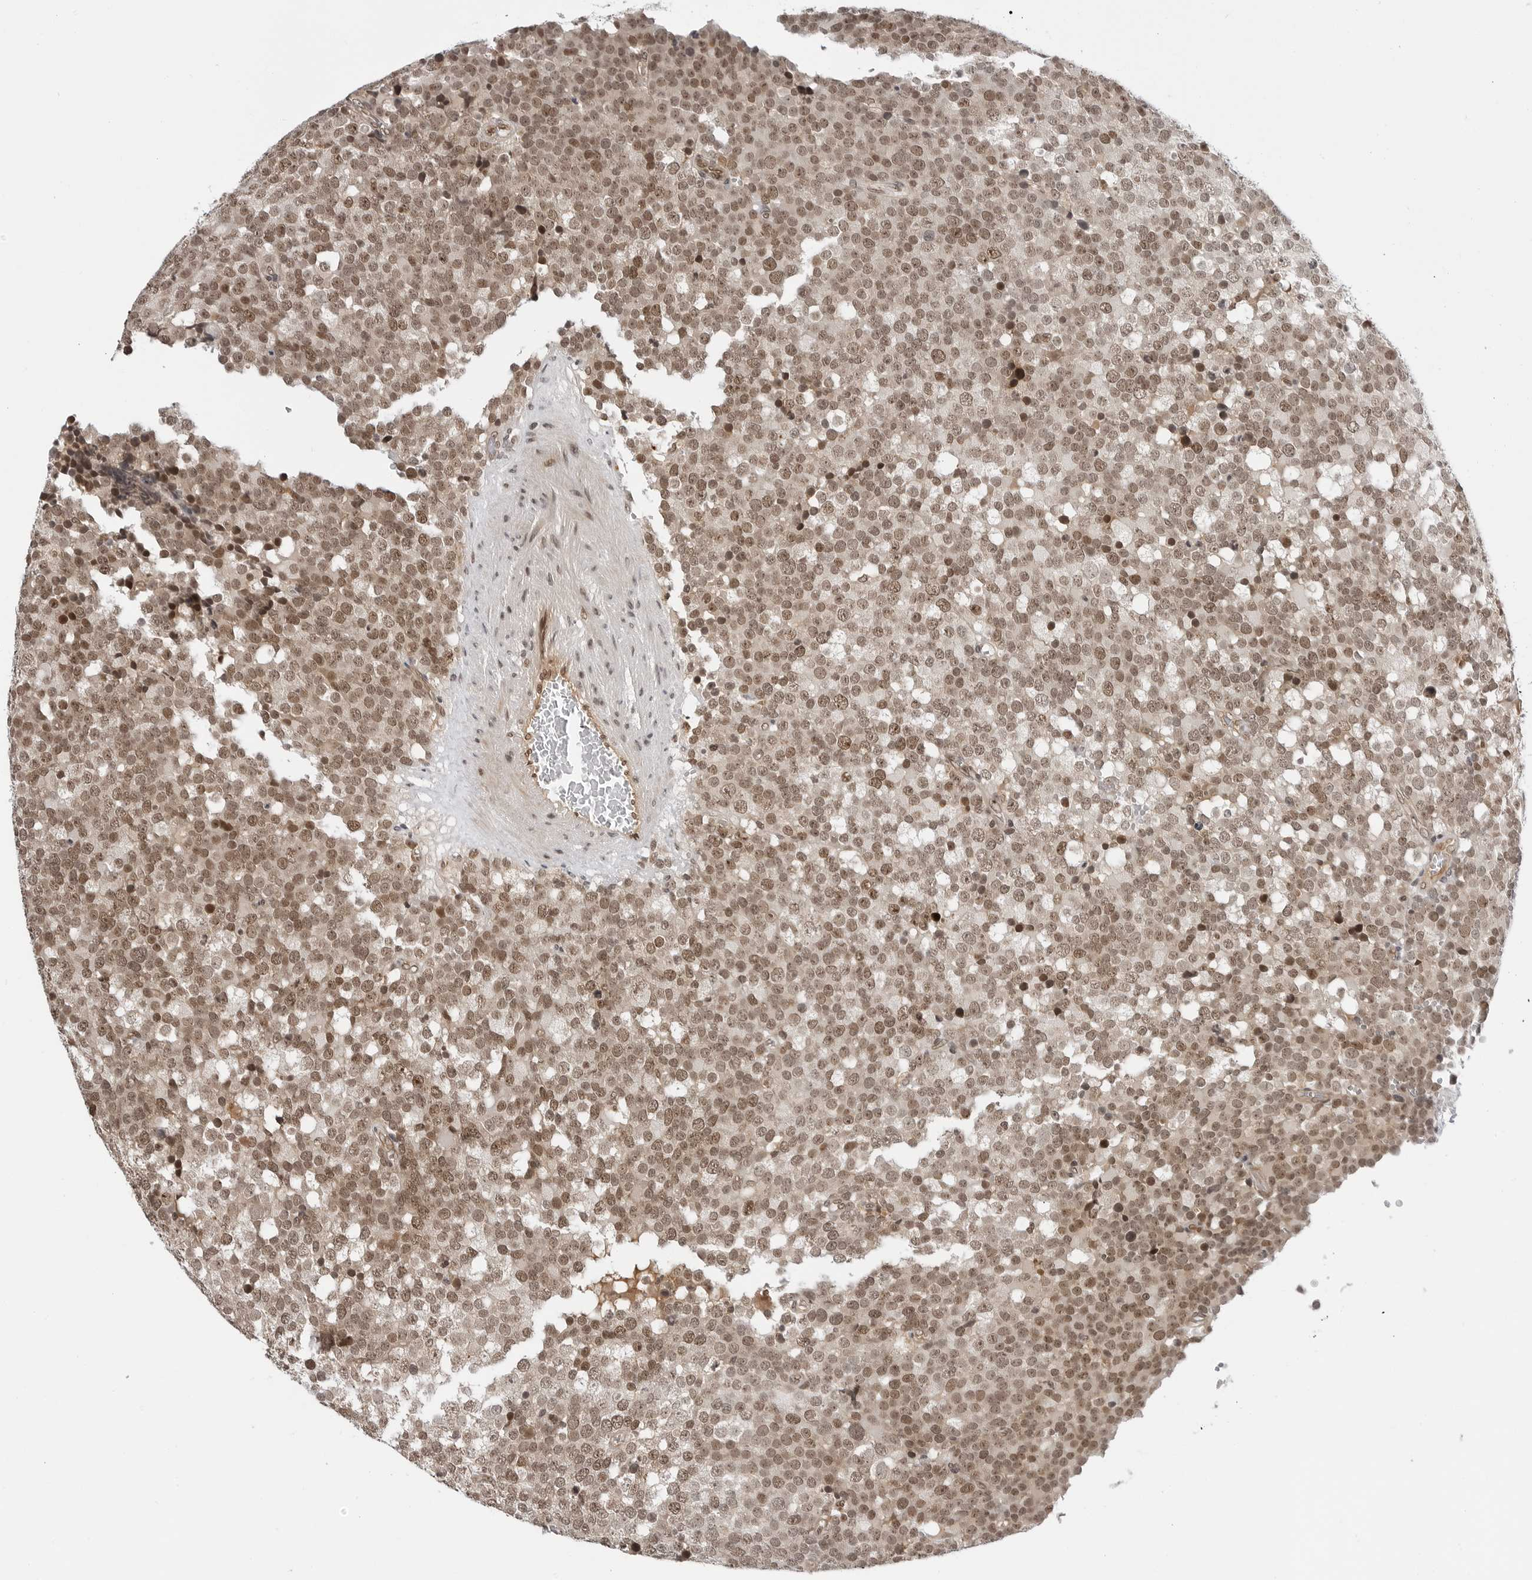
{"staining": {"intensity": "moderate", "quantity": ">75%", "location": "nuclear"}, "tissue": "testis cancer", "cell_type": "Tumor cells", "image_type": "cancer", "snomed": [{"axis": "morphology", "description": "Seminoma, NOS"}, {"axis": "topography", "description": "Testis"}], "caption": "Moderate nuclear protein expression is identified in about >75% of tumor cells in testis cancer (seminoma).", "gene": "C8orf33", "patient": {"sex": "male", "age": 71}}